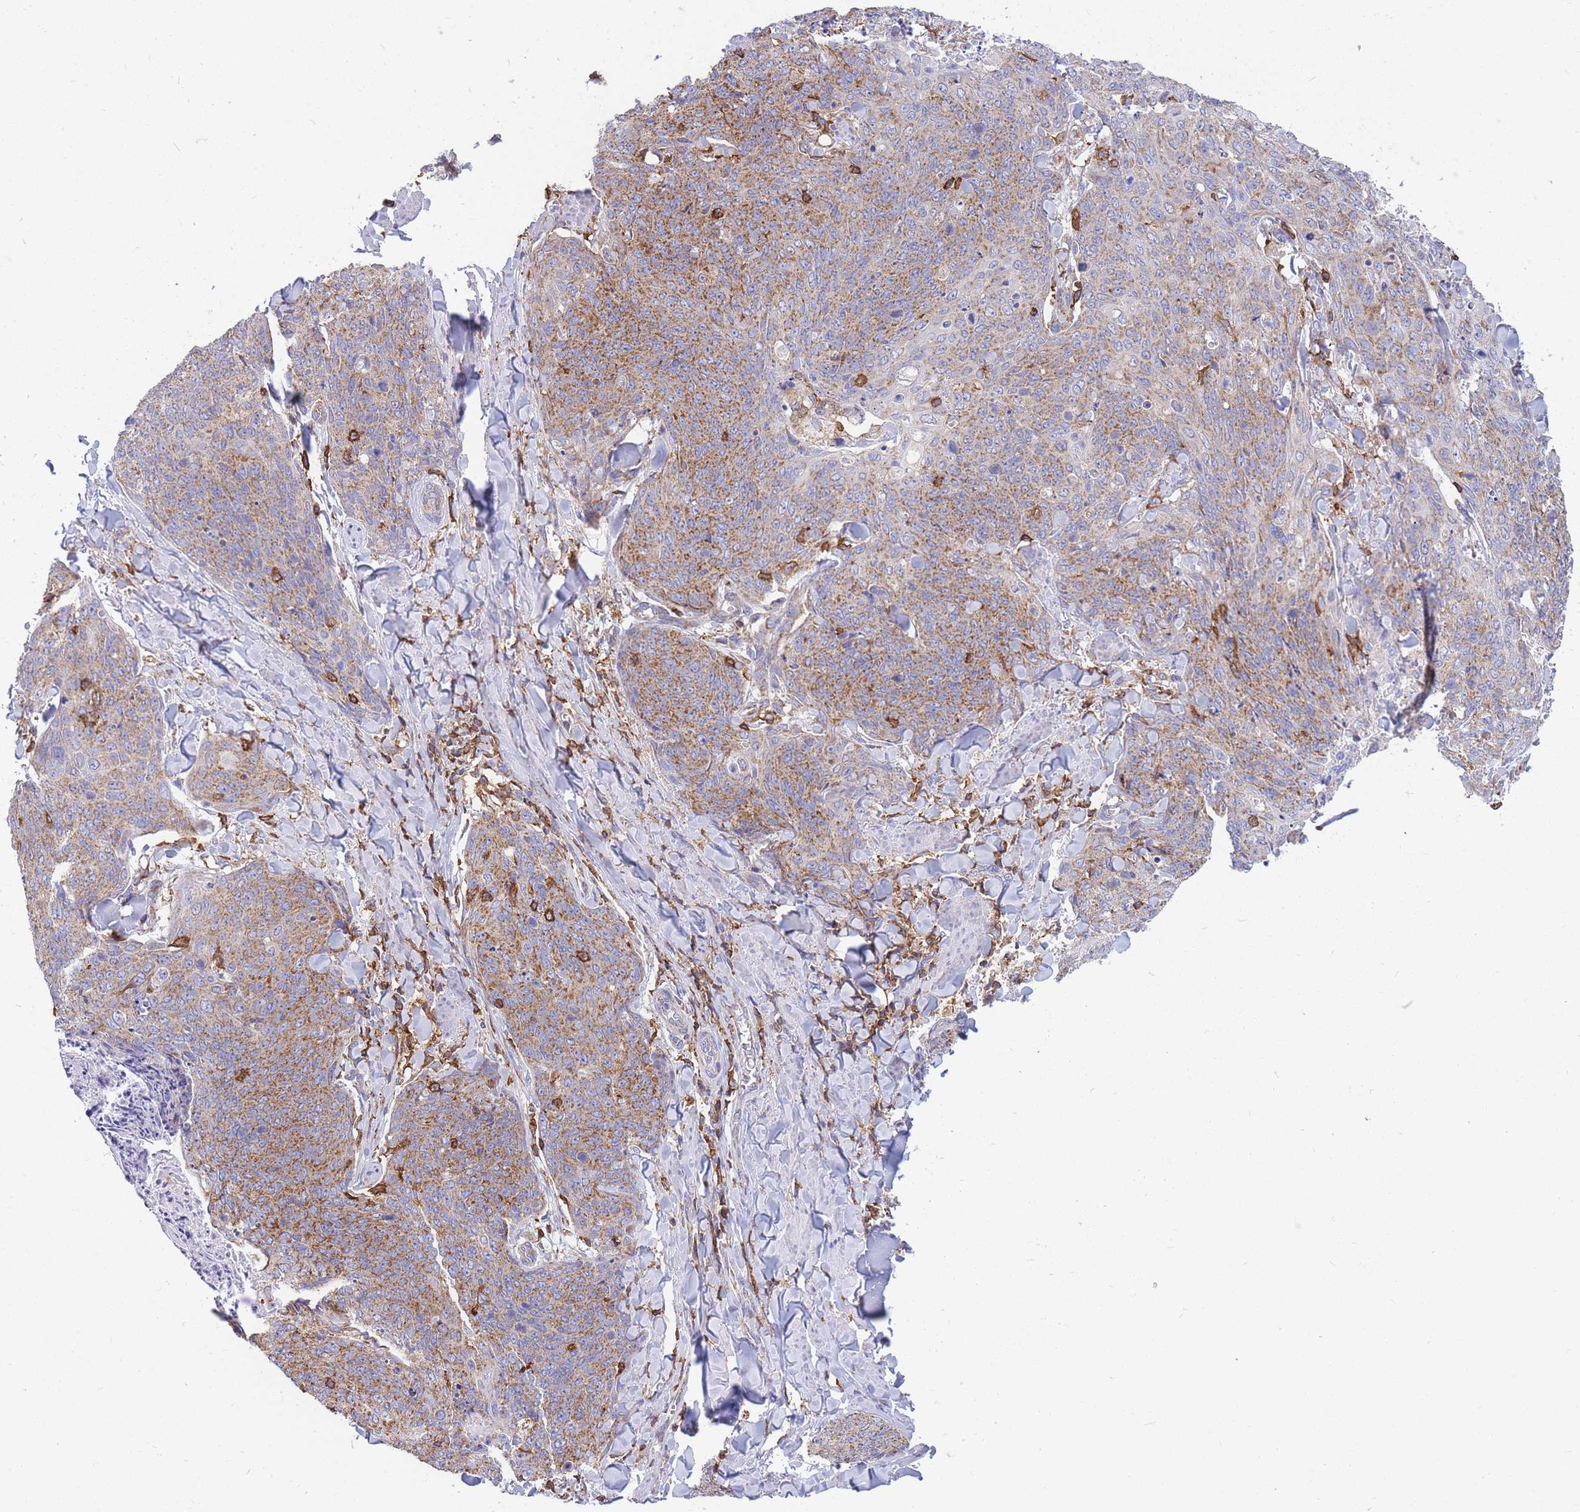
{"staining": {"intensity": "moderate", "quantity": ">75%", "location": "cytoplasmic/membranous"}, "tissue": "skin cancer", "cell_type": "Tumor cells", "image_type": "cancer", "snomed": [{"axis": "morphology", "description": "Squamous cell carcinoma, NOS"}, {"axis": "topography", "description": "Skin"}, {"axis": "topography", "description": "Vulva"}], "caption": "Immunohistochemical staining of human skin squamous cell carcinoma shows medium levels of moderate cytoplasmic/membranous staining in about >75% of tumor cells.", "gene": "MRPL54", "patient": {"sex": "female", "age": 85}}